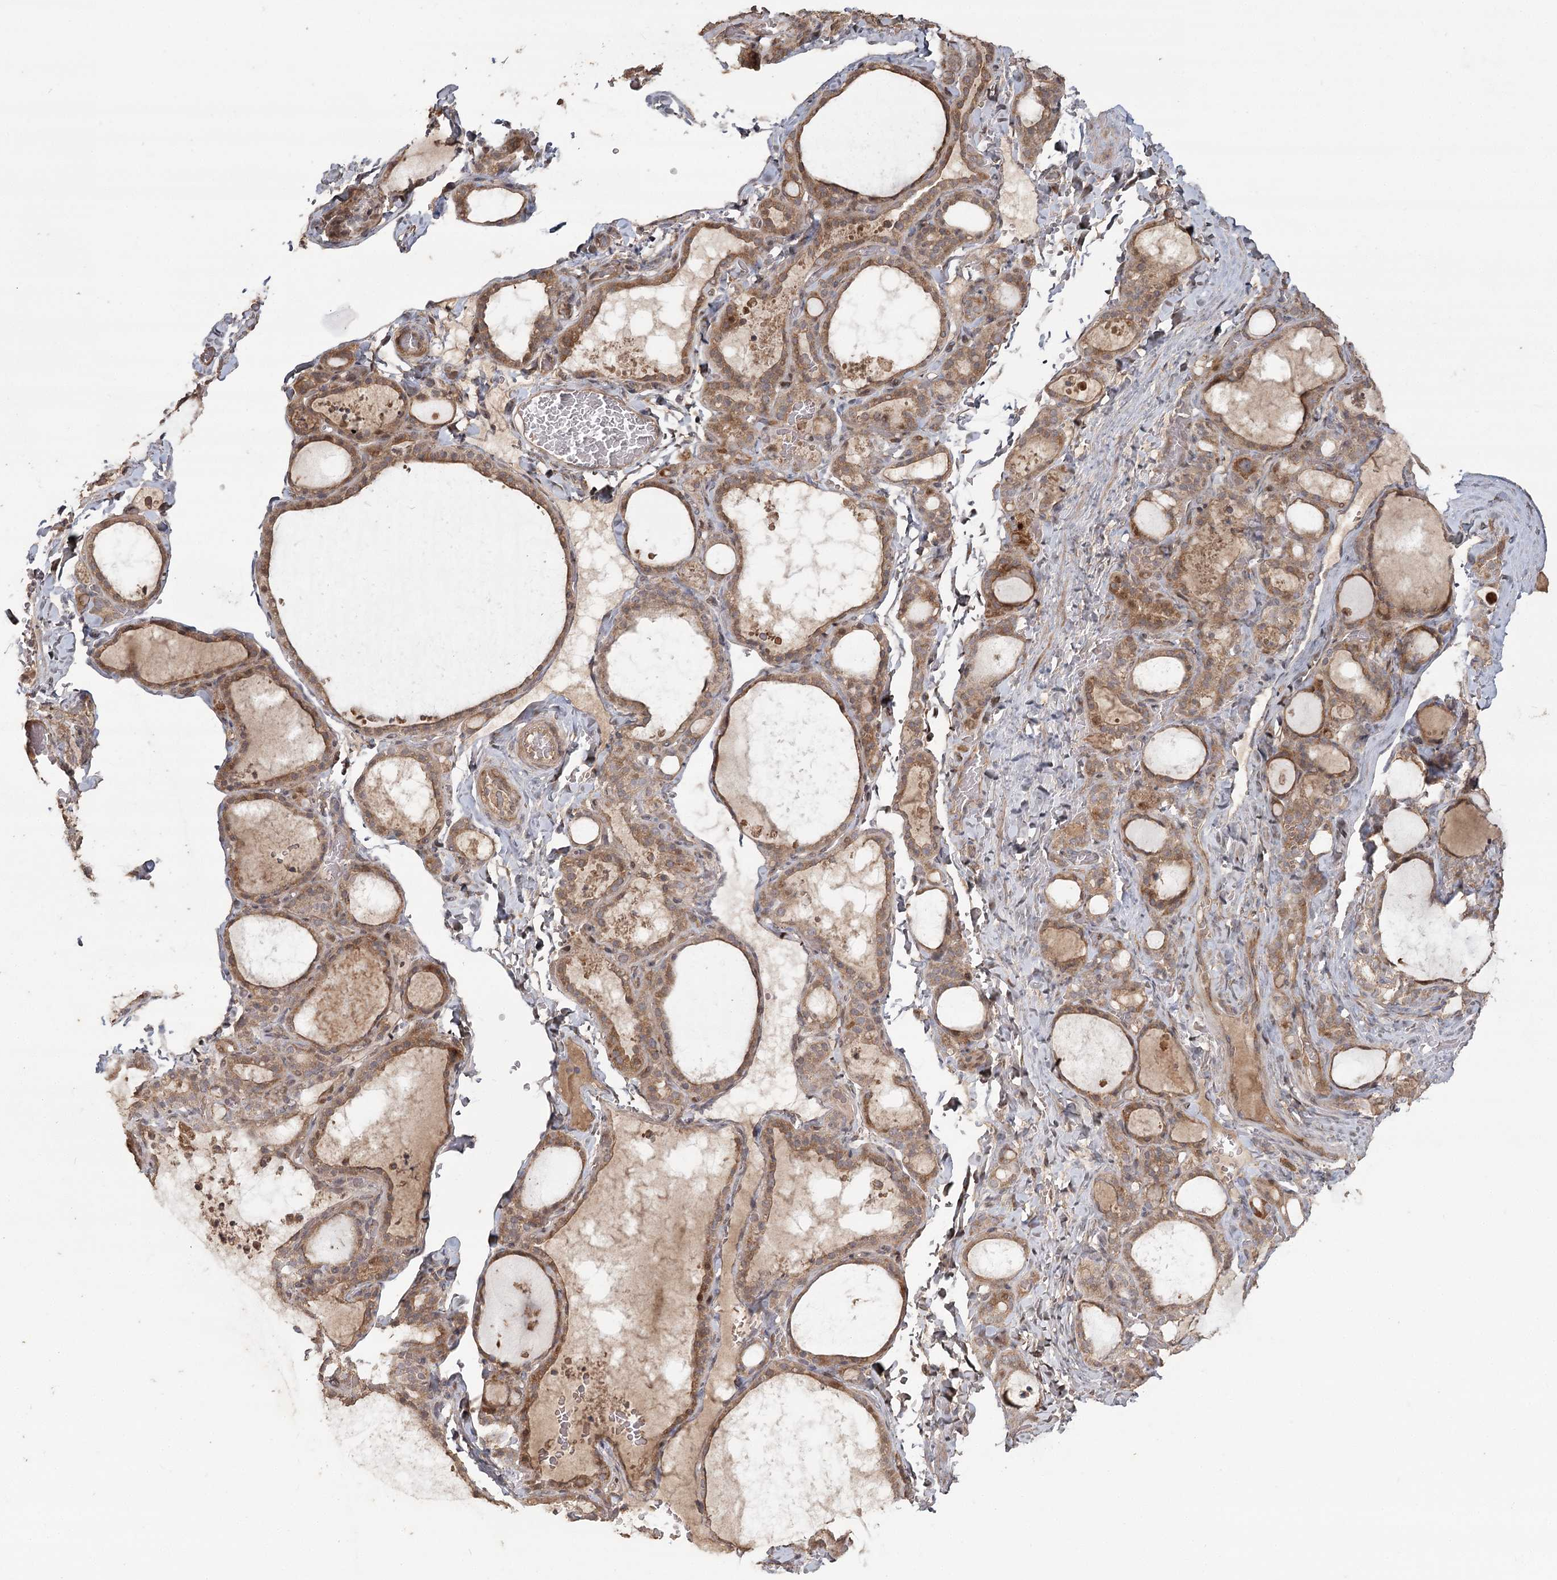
{"staining": {"intensity": "moderate", "quantity": ">75%", "location": "cytoplasmic/membranous"}, "tissue": "thyroid gland", "cell_type": "Glandular cells", "image_type": "normal", "snomed": [{"axis": "morphology", "description": "Normal tissue, NOS"}, {"axis": "topography", "description": "Thyroid gland"}], "caption": "This is a photomicrograph of immunohistochemistry (IHC) staining of unremarkable thyroid gland, which shows moderate expression in the cytoplasmic/membranous of glandular cells.", "gene": "OBSL1", "patient": {"sex": "female", "age": 22}}